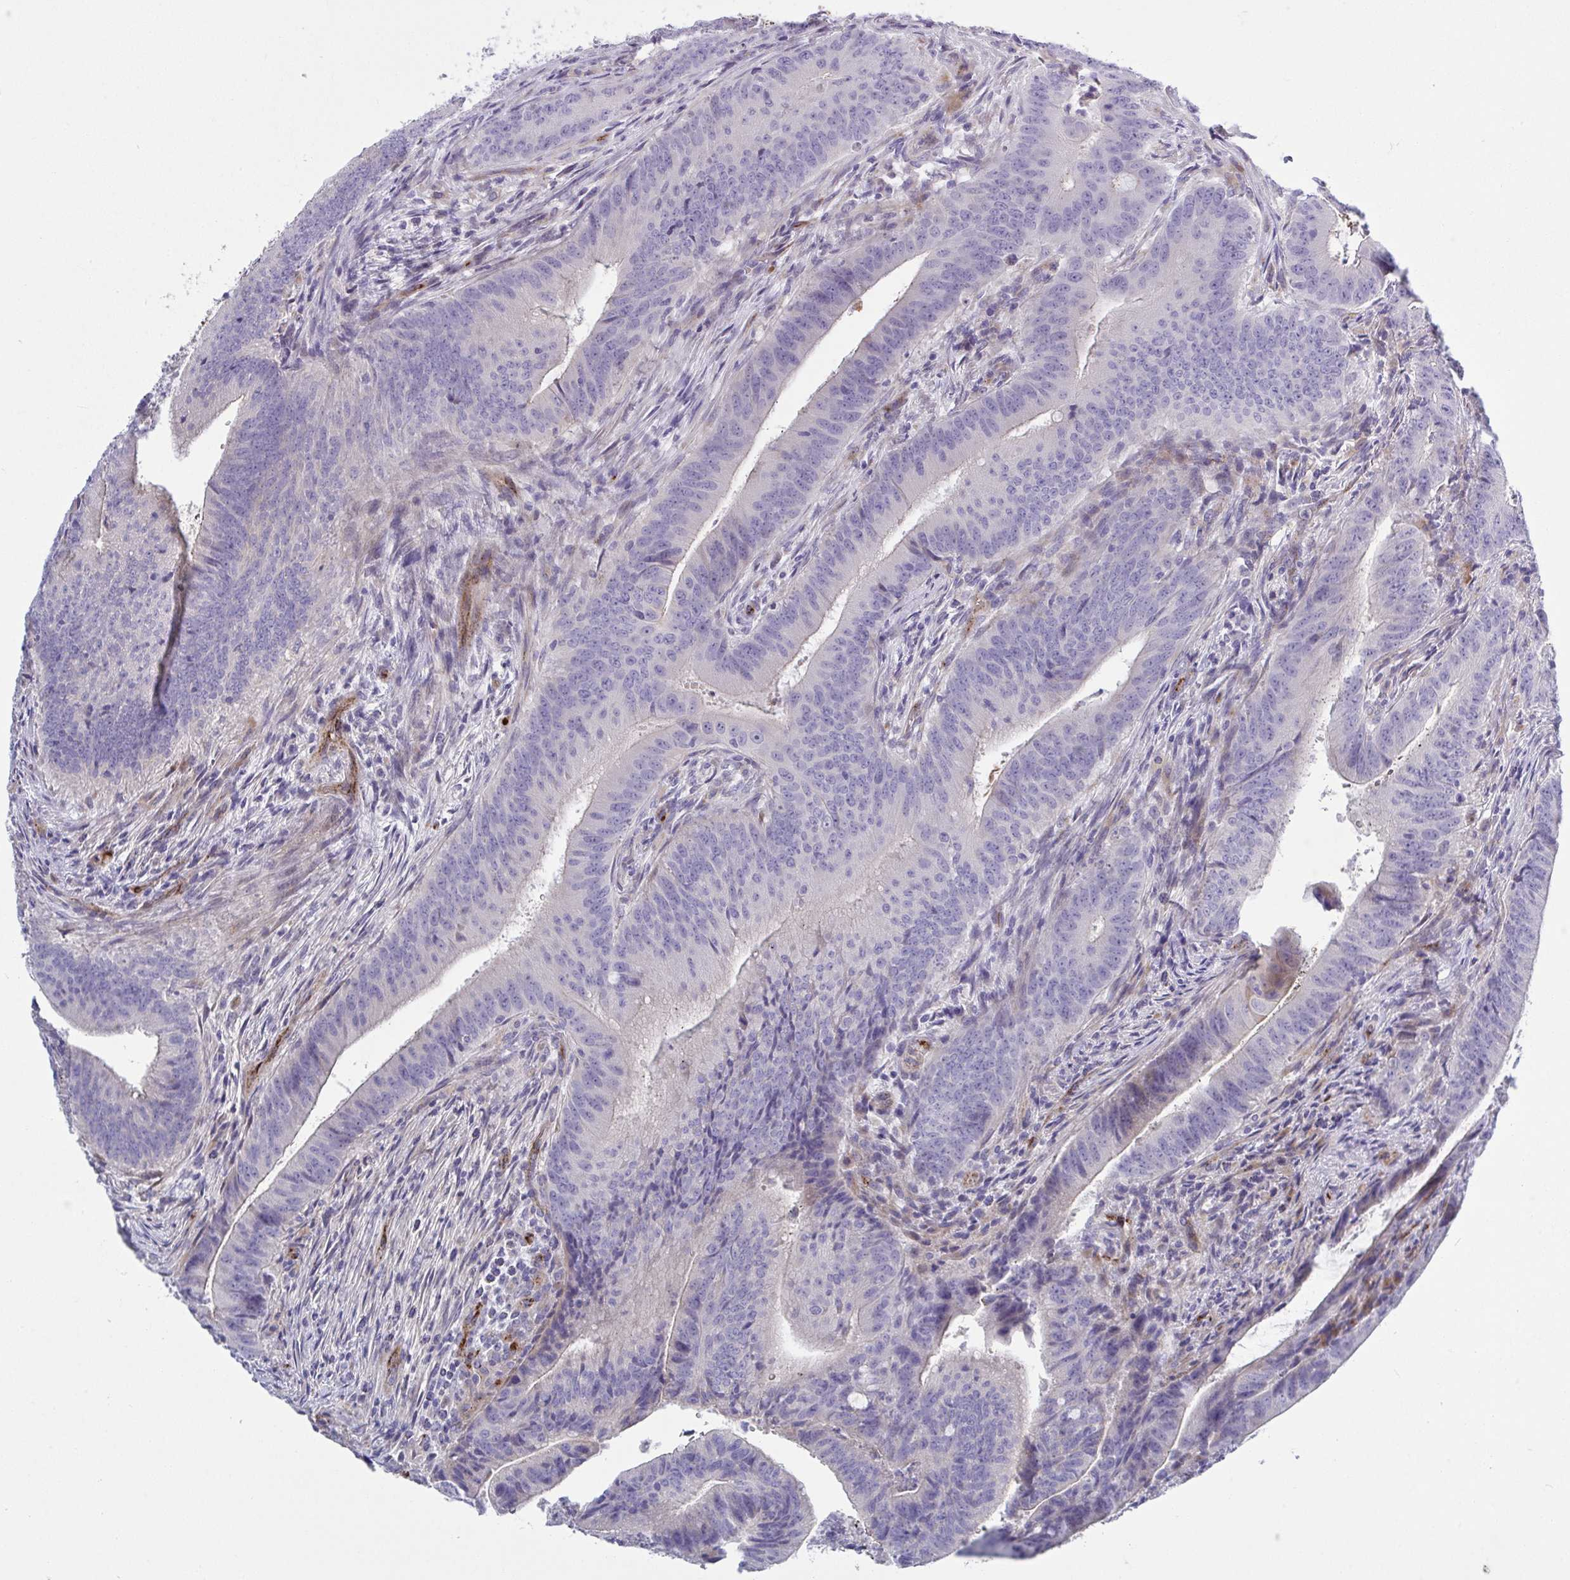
{"staining": {"intensity": "negative", "quantity": "none", "location": "none"}, "tissue": "colorectal cancer", "cell_type": "Tumor cells", "image_type": "cancer", "snomed": [{"axis": "morphology", "description": "Adenocarcinoma, NOS"}, {"axis": "topography", "description": "Colon"}], "caption": "DAB immunohistochemical staining of colorectal cancer shows no significant staining in tumor cells.", "gene": "TOR1AIP2", "patient": {"sex": "female", "age": 43}}